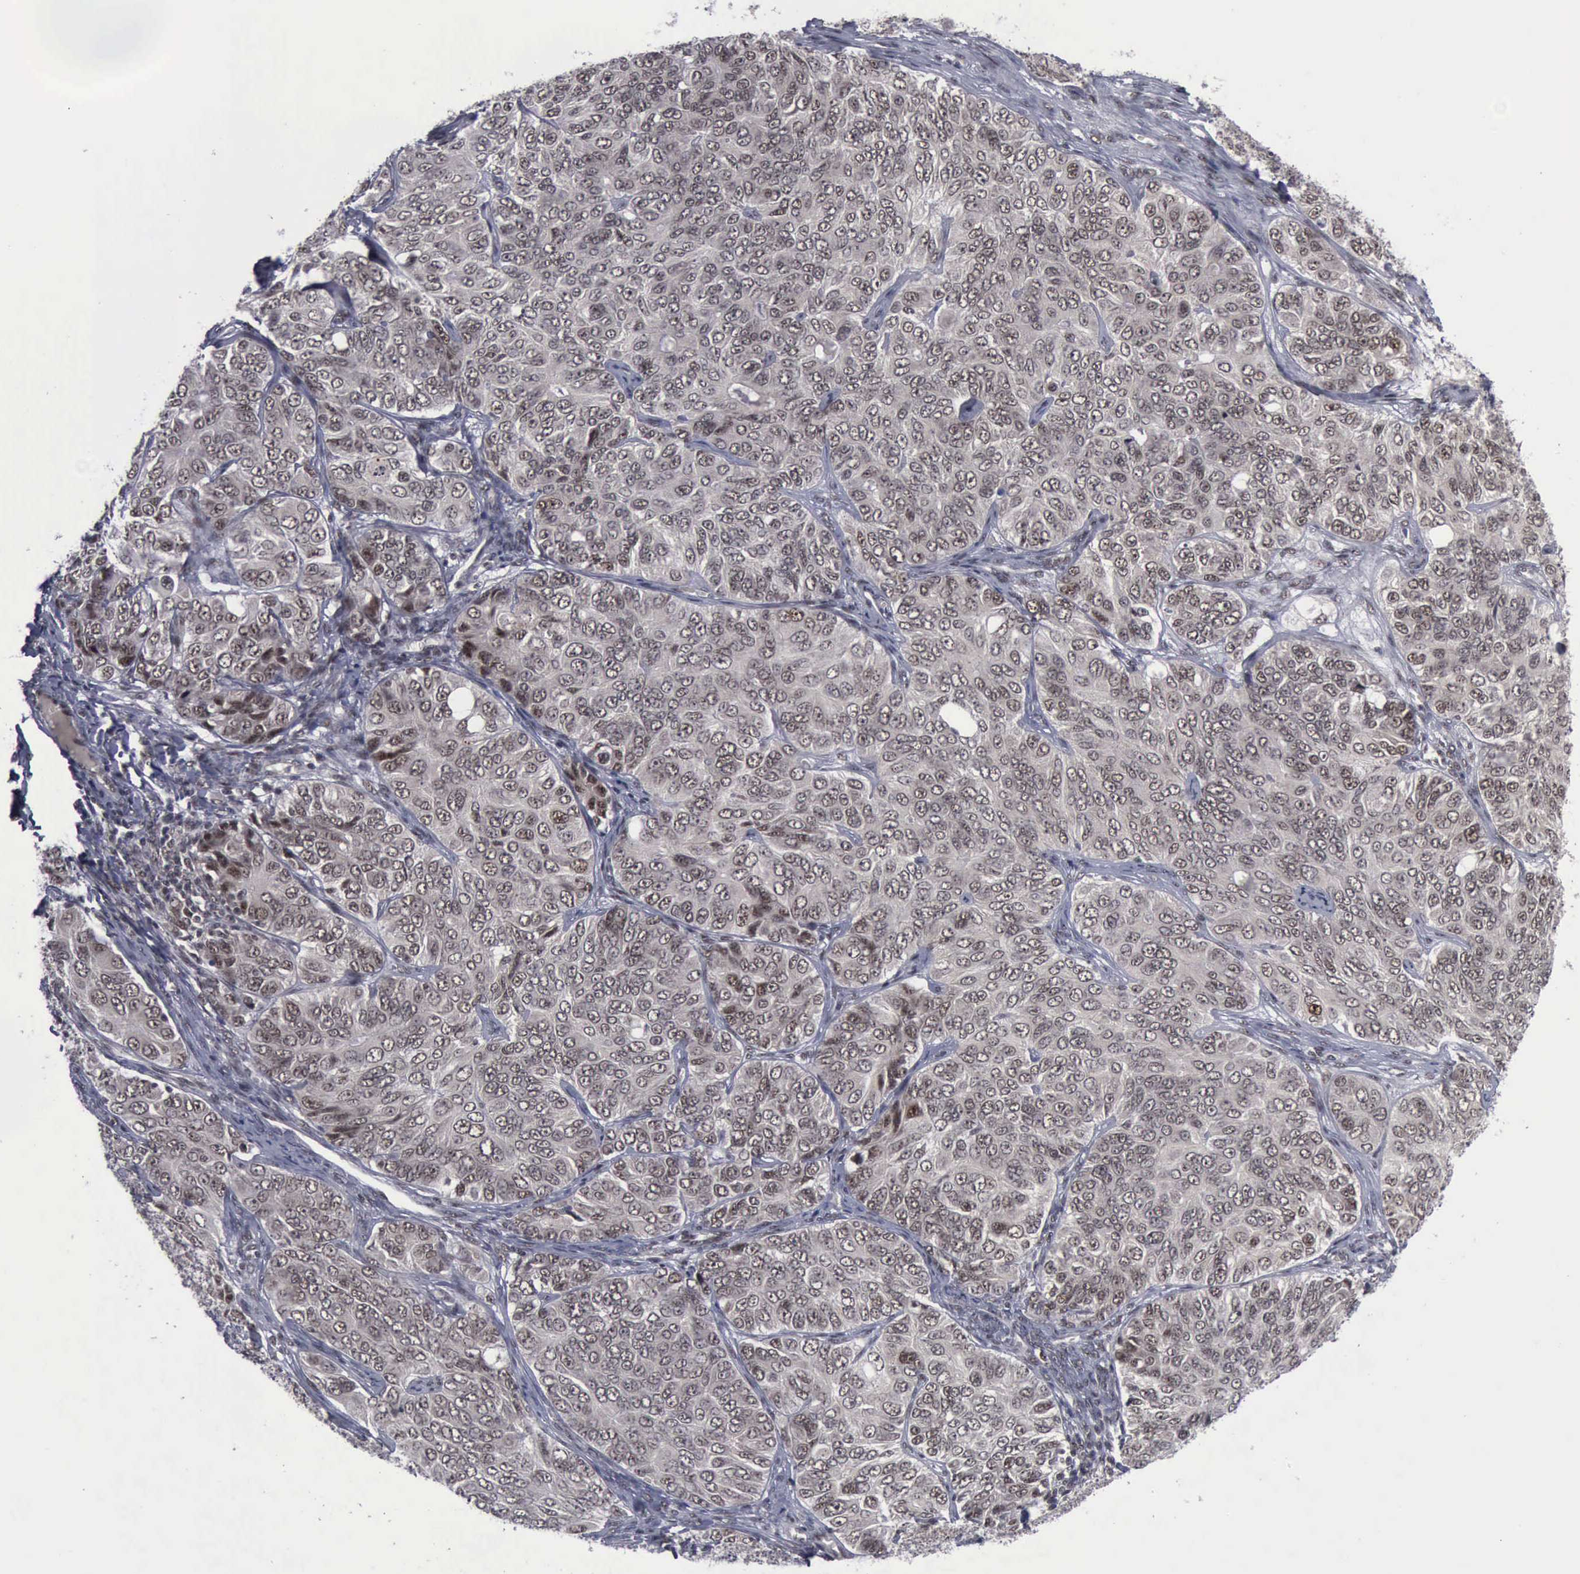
{"staining": {"intensity": "moderate", "quantity": ">75%", "location": "cytoplasmic/membranous,nuclear"}, "tissue": "ovarian cancer", "cell_type": "Tumor cells", "image_type": "cancer", "snomed": [{"axis": "morphology", "description": "Carcinoma, endometroid"}, {"axis": "topography", "description": "Ovary"}], "caption": "Moderate cytoplasmic/membranous and nuclear positivity for a protein is appreciated in about >75% of tumor cells of ovarian cancer using IHC.", "gene": "ATM", "patient": {"sex": "female", "age": 51}}